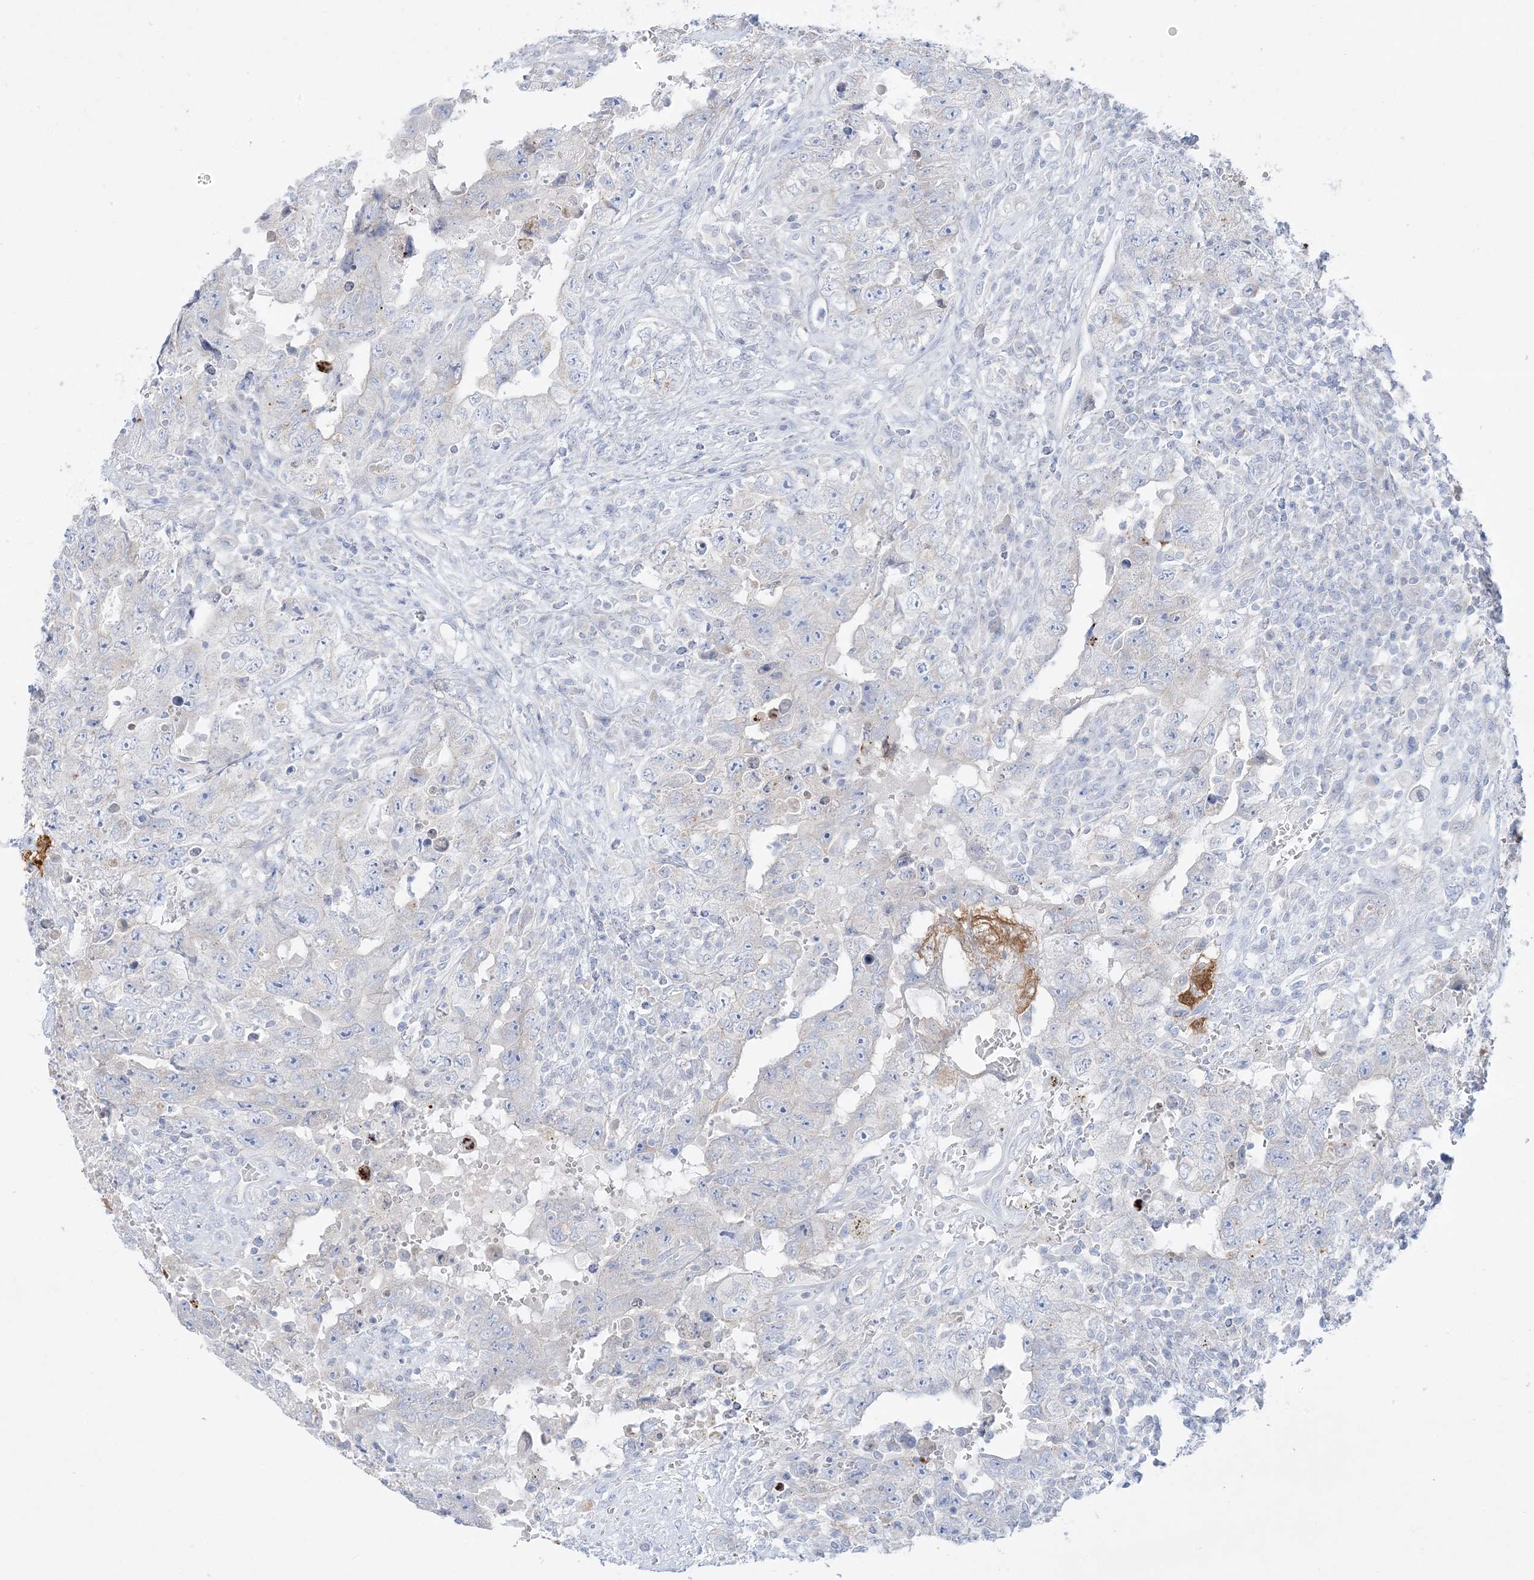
{"staining": {"intensity": "negative", "quantity": "none", "location": "none"}, "tissue": "testis cancer", "cell_type": "Tumor cells", "image_type": "cancer", "snomed": [{"axis": "morphology", "description": "Carcinoma, Embryonal, NOS"}, {"axis": "topography", "description": "Testis"}], "caption": "This micrograph is of testis cancer (embryonal carcinoma) stained with IHC to label a protein in brown with the nuclei are counter-stained blue. There is no staining in tumor cells.", "gene": "FAM184A", "patient": {"sex": "male", "age": 26}}